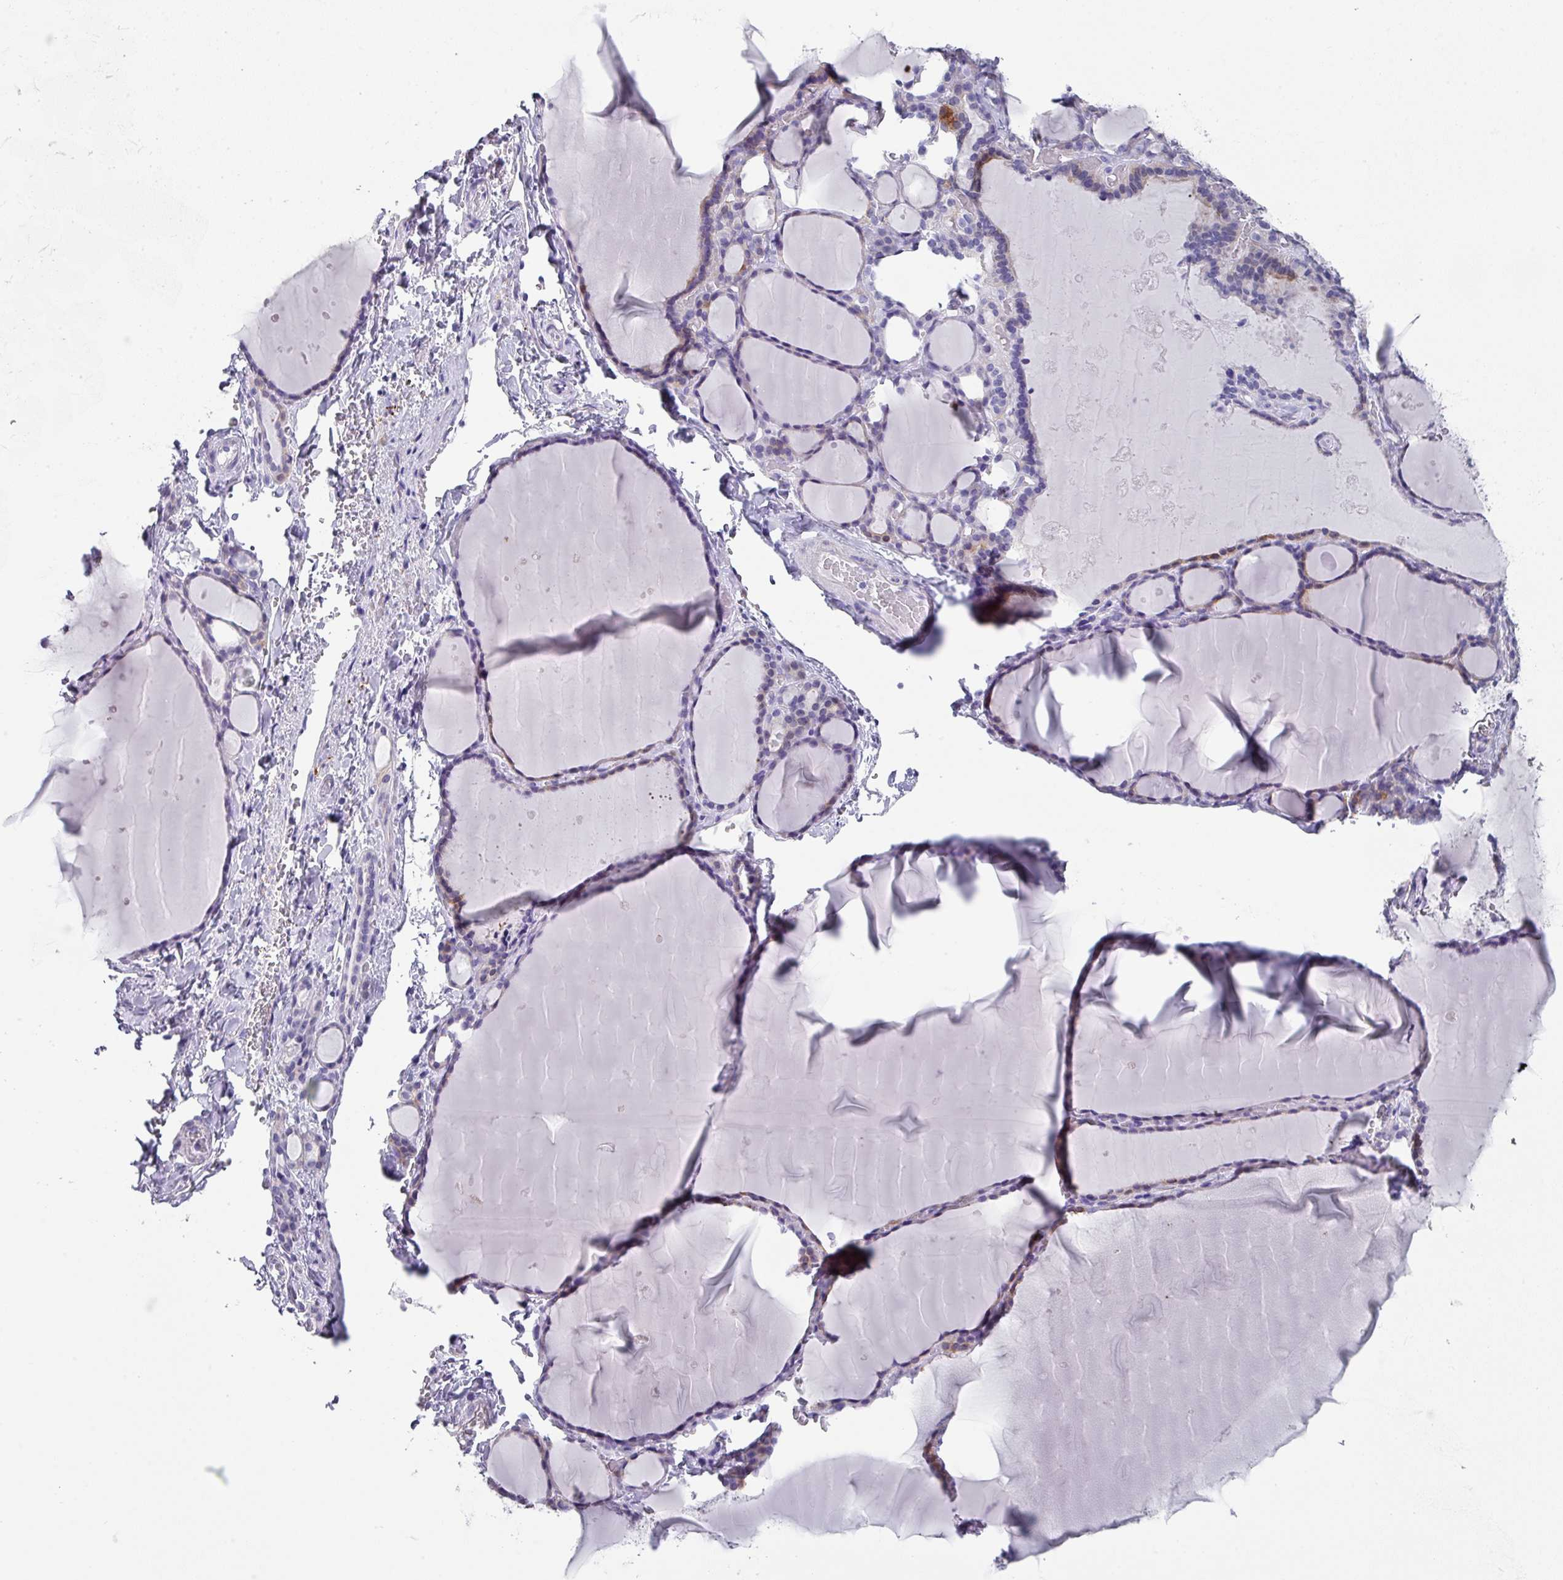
{"staining": {"intensity": "negative", "quantity": "none", "location": "none"}, "tissue": "thyroid gland", "cell_type": "Glandular cells", "image_type": "normal", "snomed": [{"axis": "morphology", "description": "Normal tissue, NOS"}, {"axis": "topography", "description": "Thyroid gland"}], "caption": "High magnification brightfield microscopy of normal thyroid gland stained with DAB (3,3'-diaminobenzidine) (brown) and counterstained with hematoxylin (blue): glandular cells show no significant positivity.", "gene": "PEX10", "patient": {"sex": "female", "age": 49}}